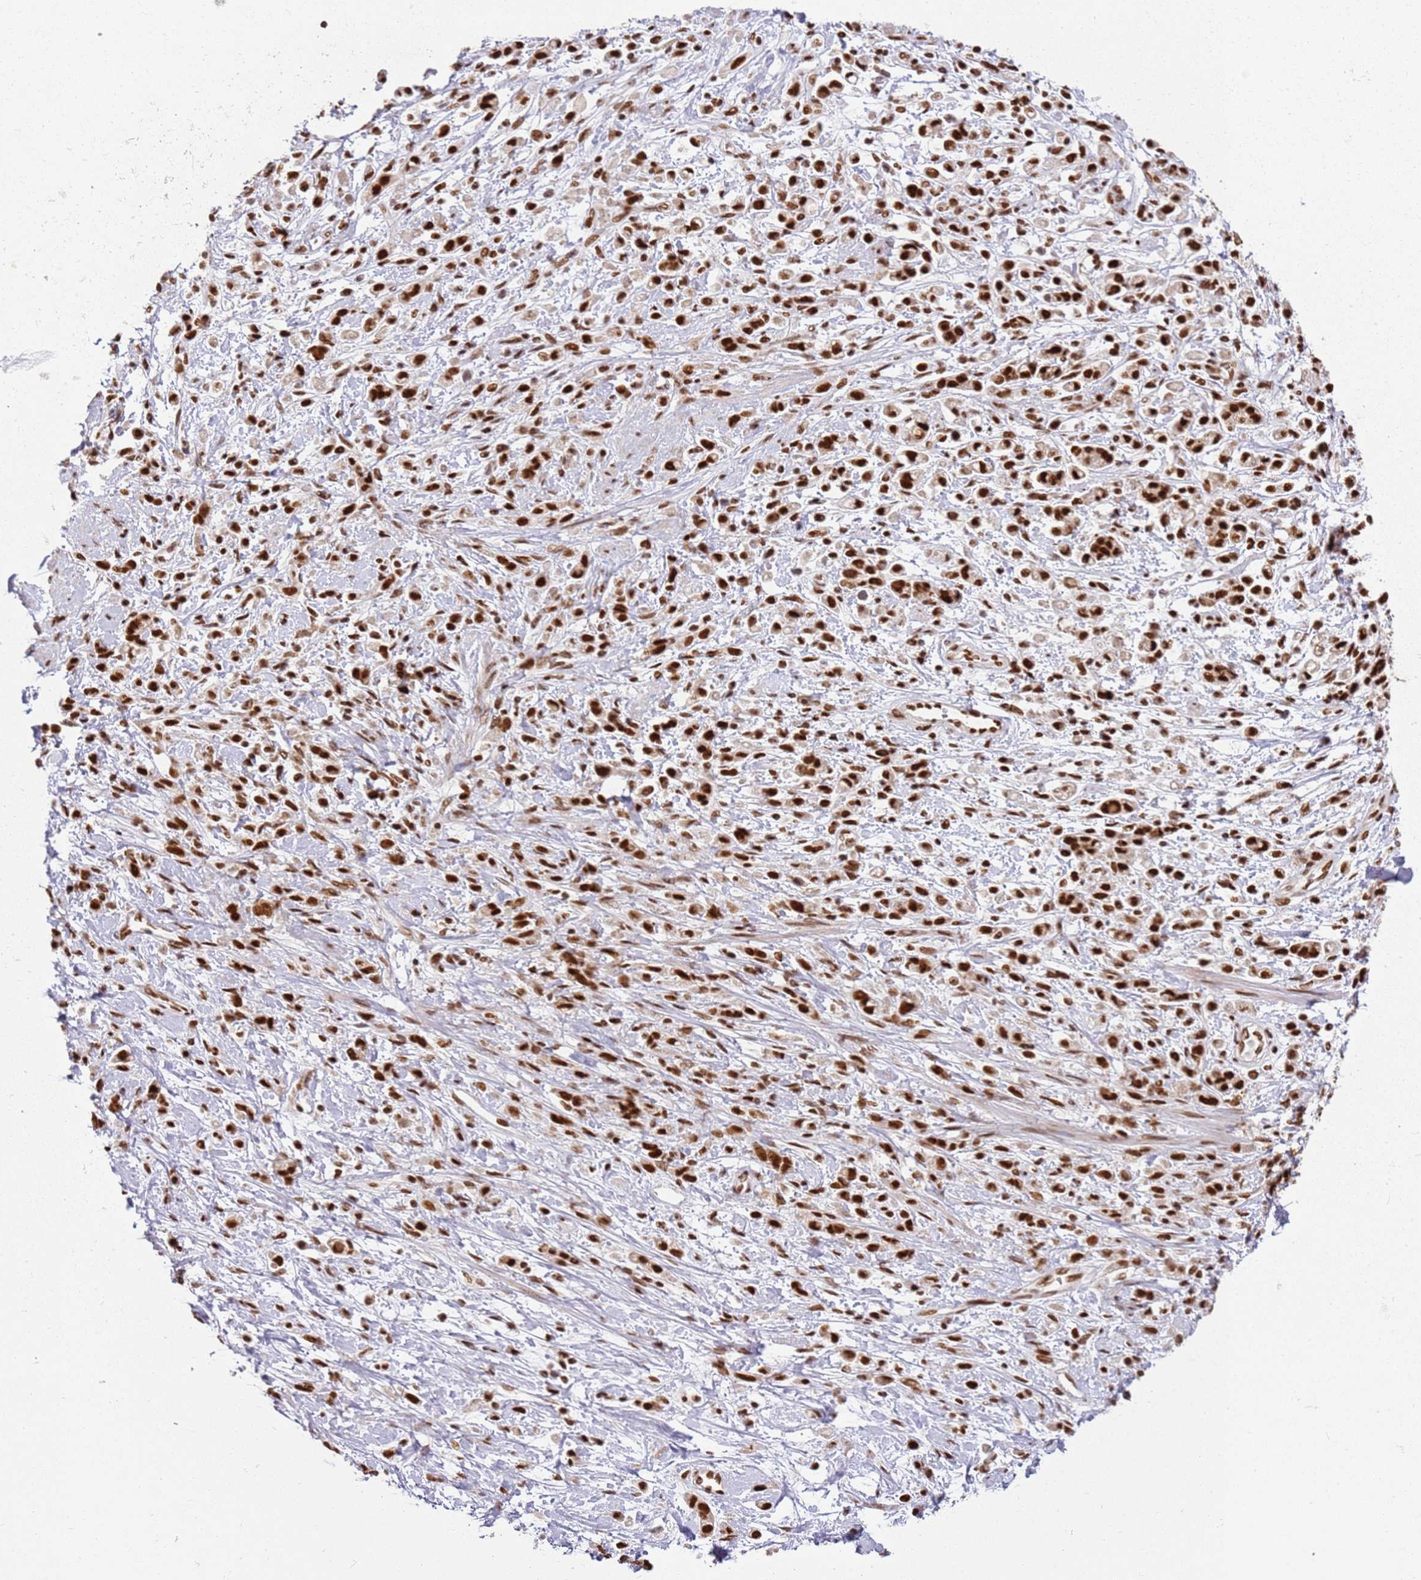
{"staining": {"intensity": "strong", "quantity": ">75%", "location": "nuclear"}, "tissue": "stomach cancer", "cell_type": "Tumor cells", "image_type": "cancer", "snomed": [{"axis": "morphology", "description": "Adenocarcinoma, NOS"}, {"axis": "topography", "description": "Stomach"}], "caption": "The immunohistochemical stain highlights strong nuclear positivity in tumor cells of stomach cancer tissue.", "gene": "TENT4A", "patient": {"sex": "female", "age": 60}}